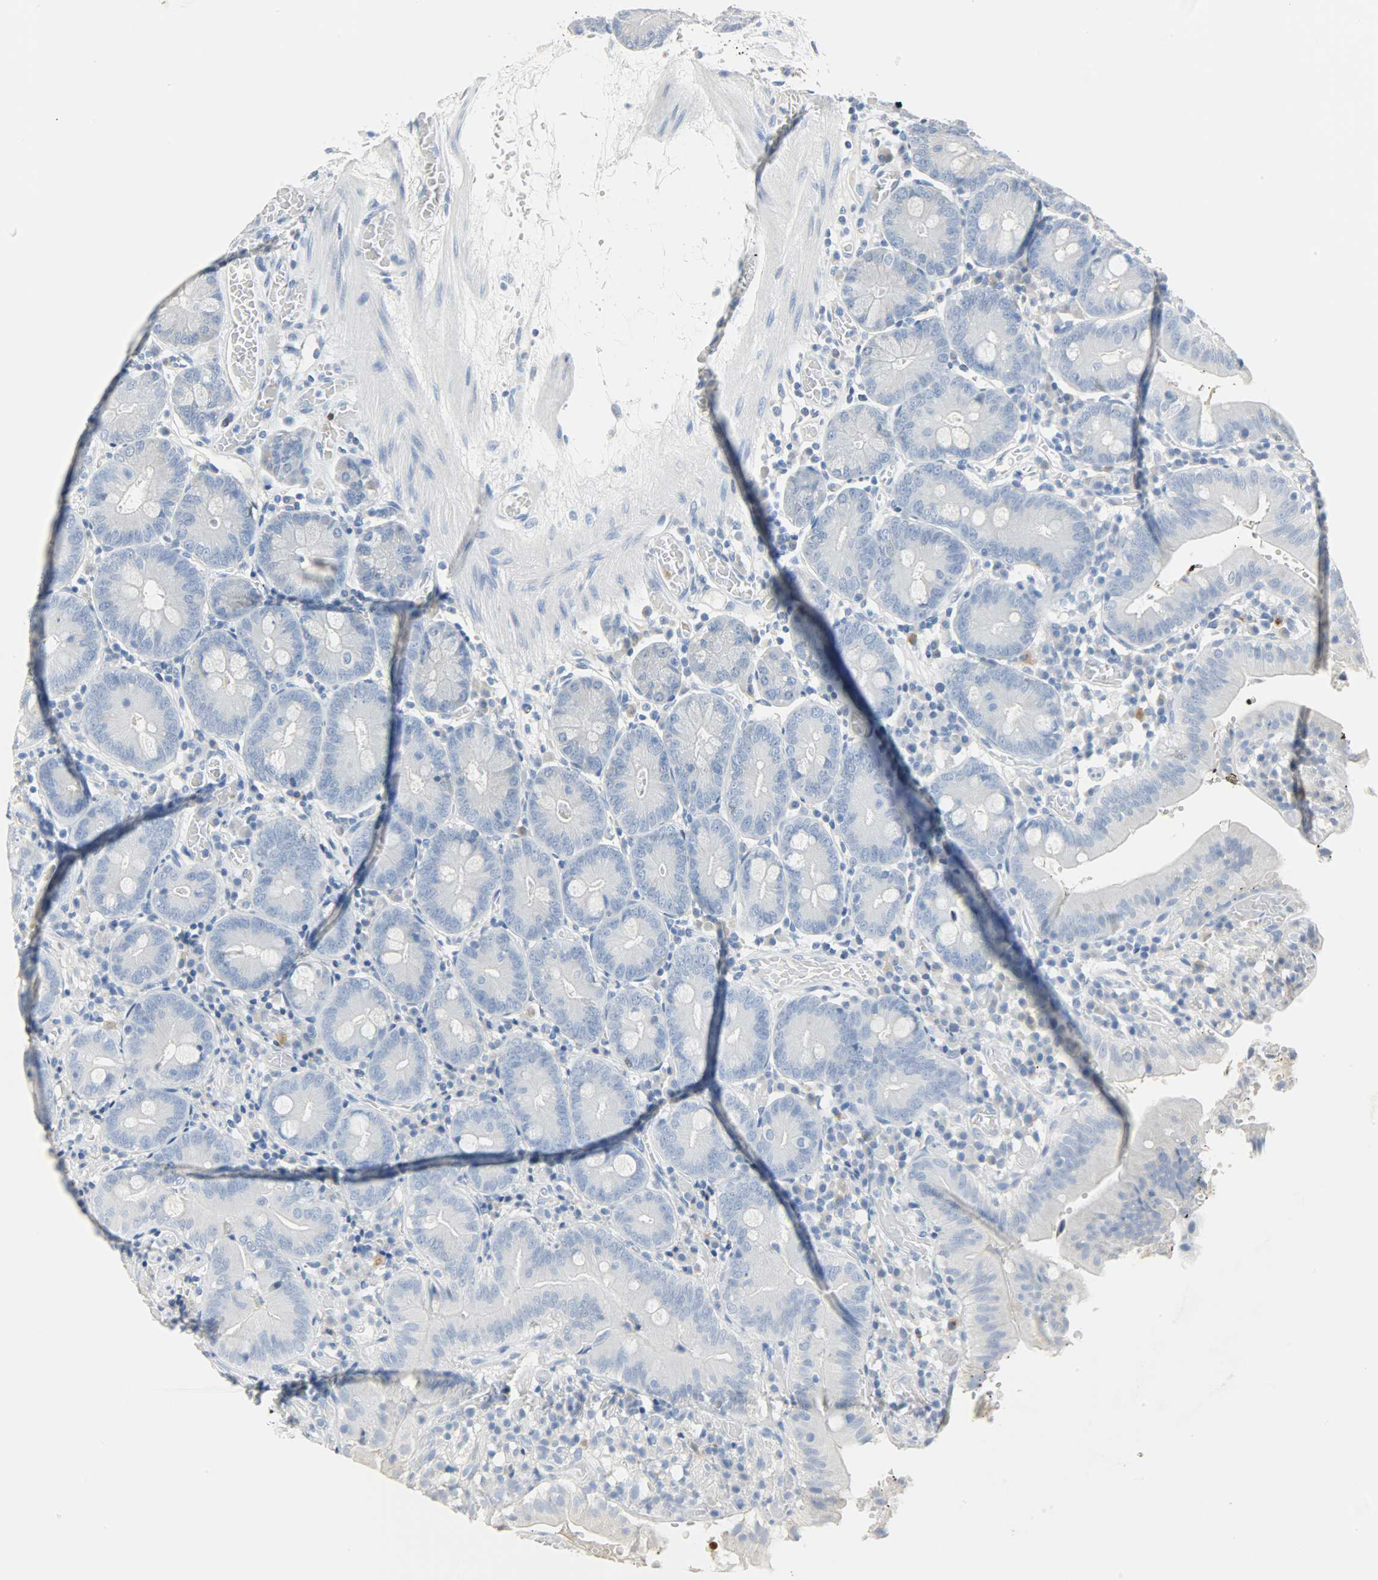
{"staining": {"intensity": "negative", "quantity": "none", "location": "none"}, "tissue": "small intestine", "cell_type": "Glandular cells", "image_type": "normal", "snomed": [{"axis": "morphology", "description": "Normal tissue, NOS"}, {"axis": "topography", "description": "Small intestine"}], "caption": "DAB (3,3'-diaminobenzidine) immunohistochemical staining of benign human small intestine exhibits no significant positivity in glandular cells. (DAB immunohistochemistry (IHC) with hematoxylin counter stain).", "gene": "CA3", "patient": {"sex": "male", "age": 71}}